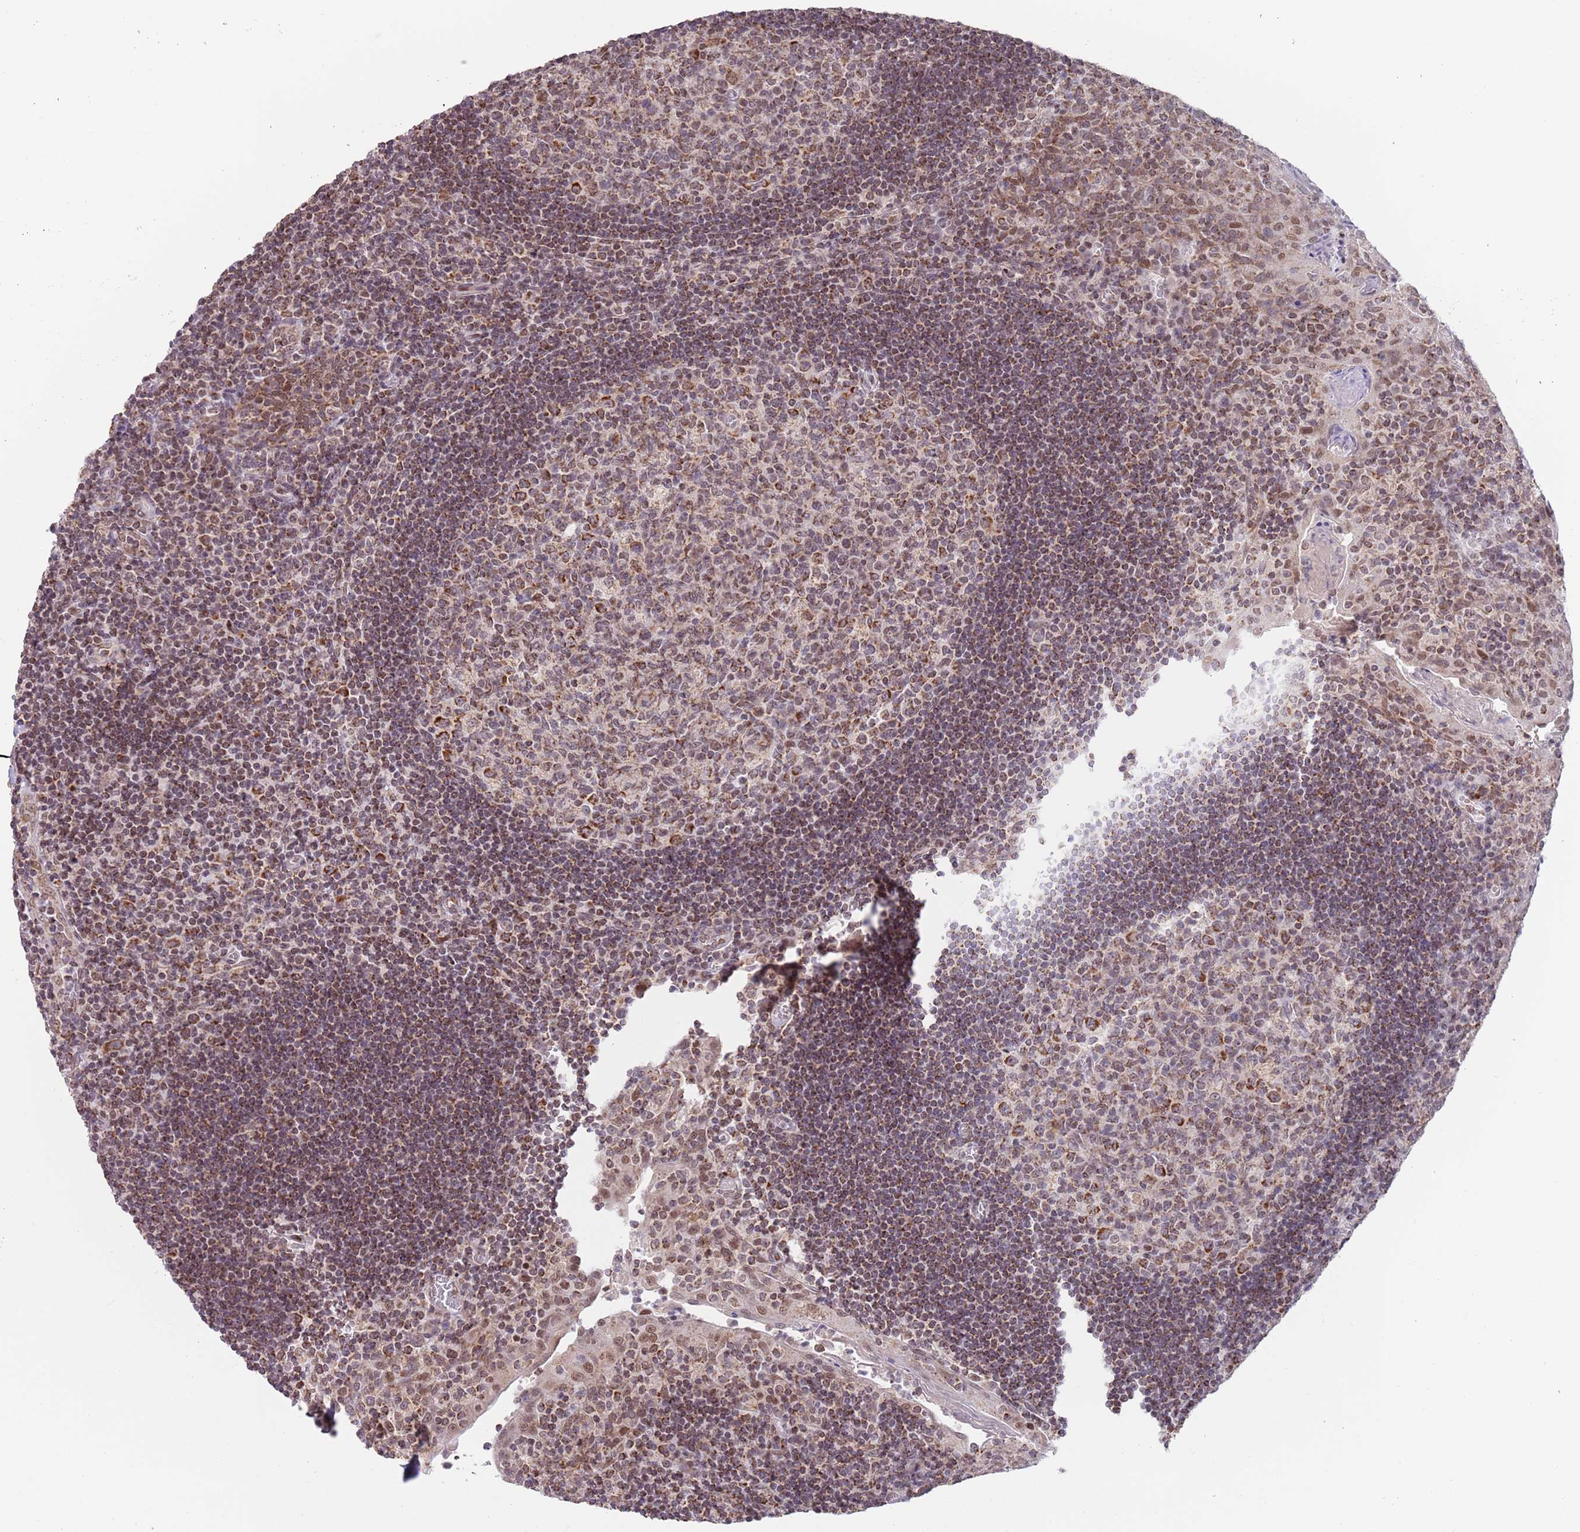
{"staining": {"intensity": "moderate", "quantity": ">75%", "location": "cytoplasmic/membranous"}, "tissue": "tonsil", "cell_type": "Germinal center cells", "image_type": "normal", "snomed": [{"axis": "morphology", "description": "Normal tissue, NOS"}, {"axis": "topography", "description": "Tonsil"}], "caption": "Protein expression by IHC shows moderate cytoplasmic/membranous staining in about >75% of germinal center cells in unremarkable tonsil.", "gene": "TIMM13", "patient": {"sex": "male", "age": 17}}